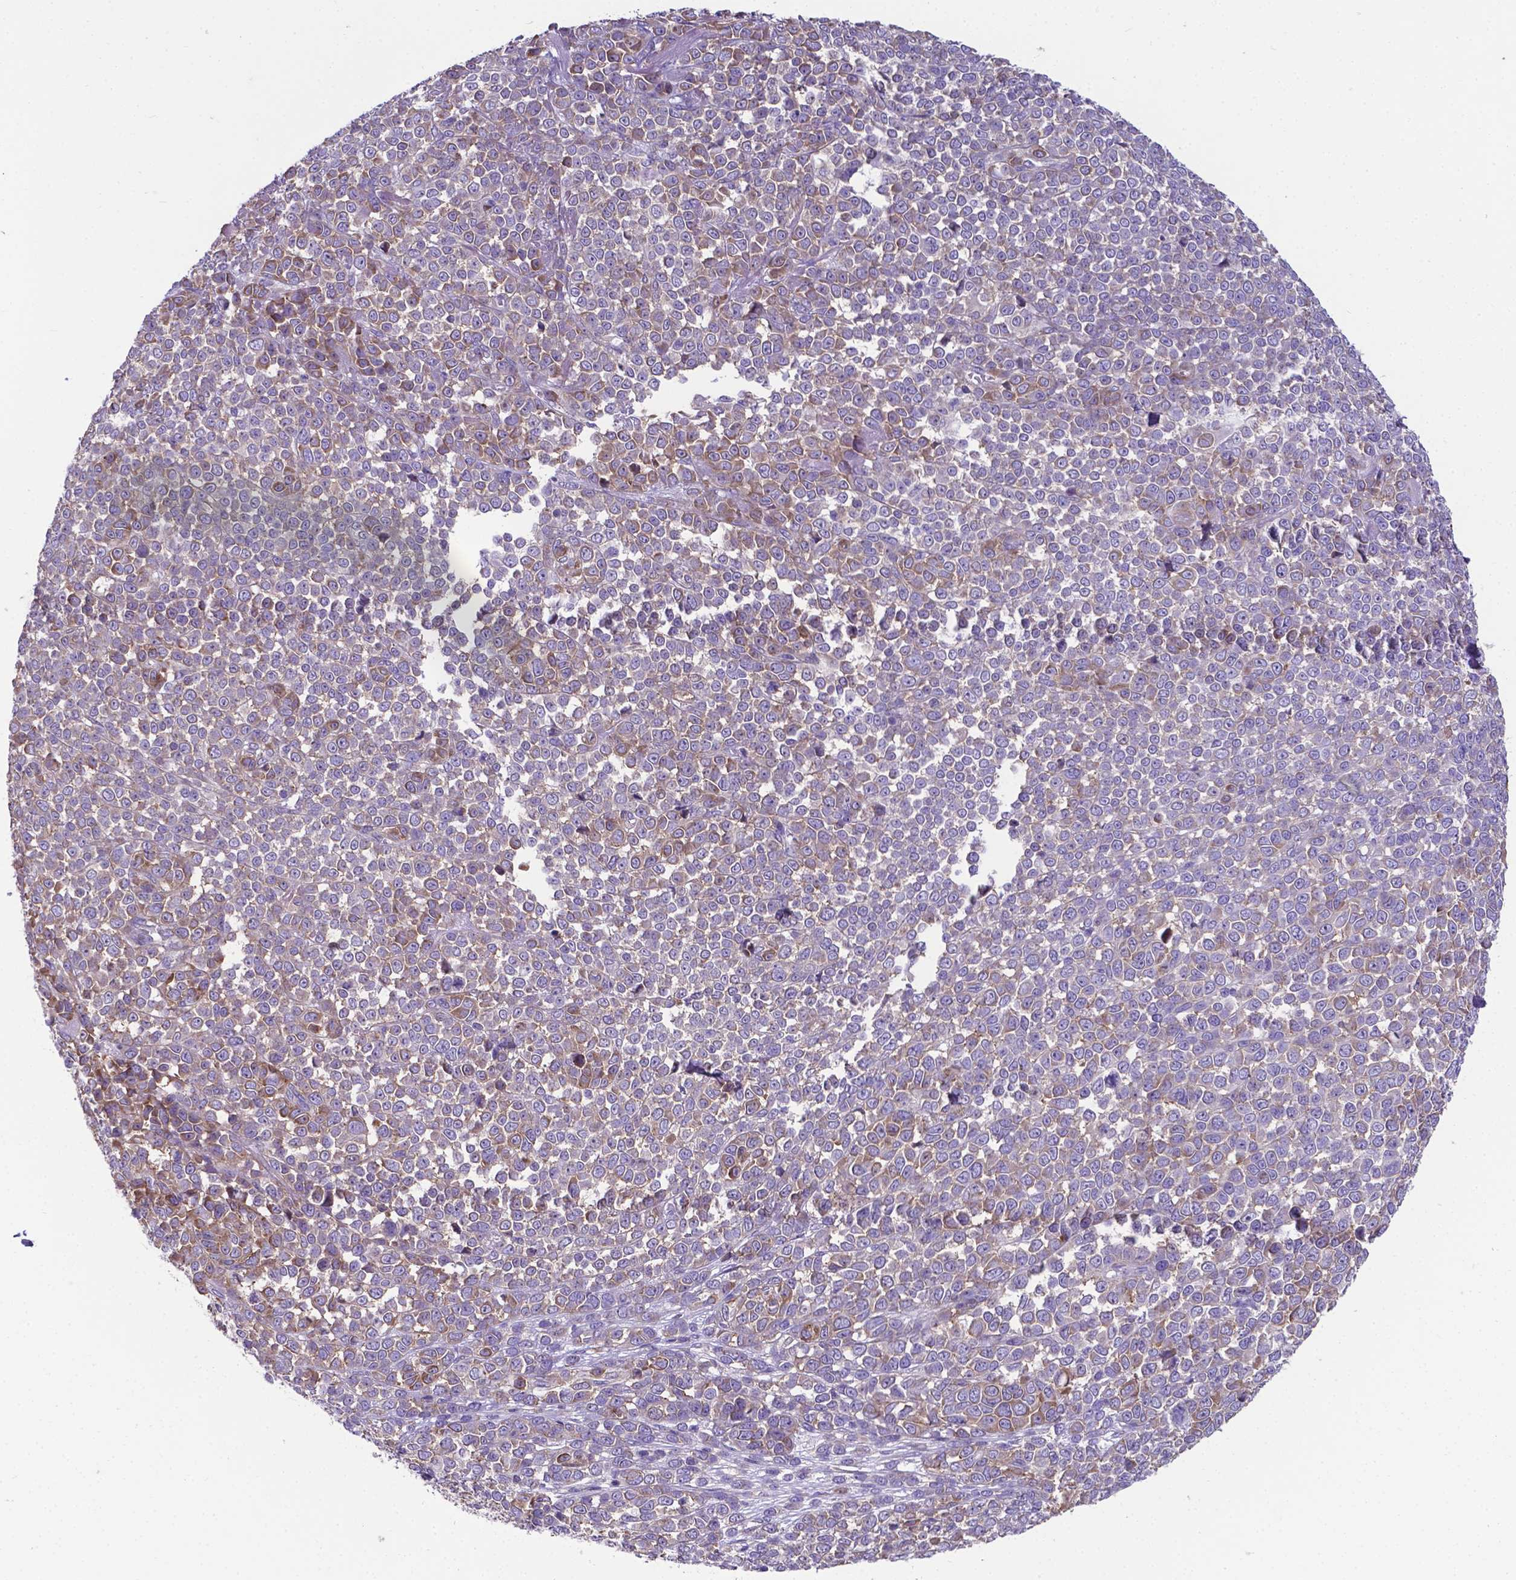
{"staining": {"intensity": "moderate", "quantity": ">75%", "location": "cytoplasmic/membranous"}, "tissue": "melanoma", "cell_type": "Tumor cells", "image_type": "cancer", "snomed": [{"axis": "morphology", "description": "Malignant melanoma, NOS"}, {"axis": "topography", "description": "Skin"}], "caption": "Immunohistochemical staining of melanoma demonstrates medium levels of moderate cytoplasmic/membranous staining in about >75% of tumor cells.", "gene": "RPL6", "patient": {"sex": "female", "age": 95}}